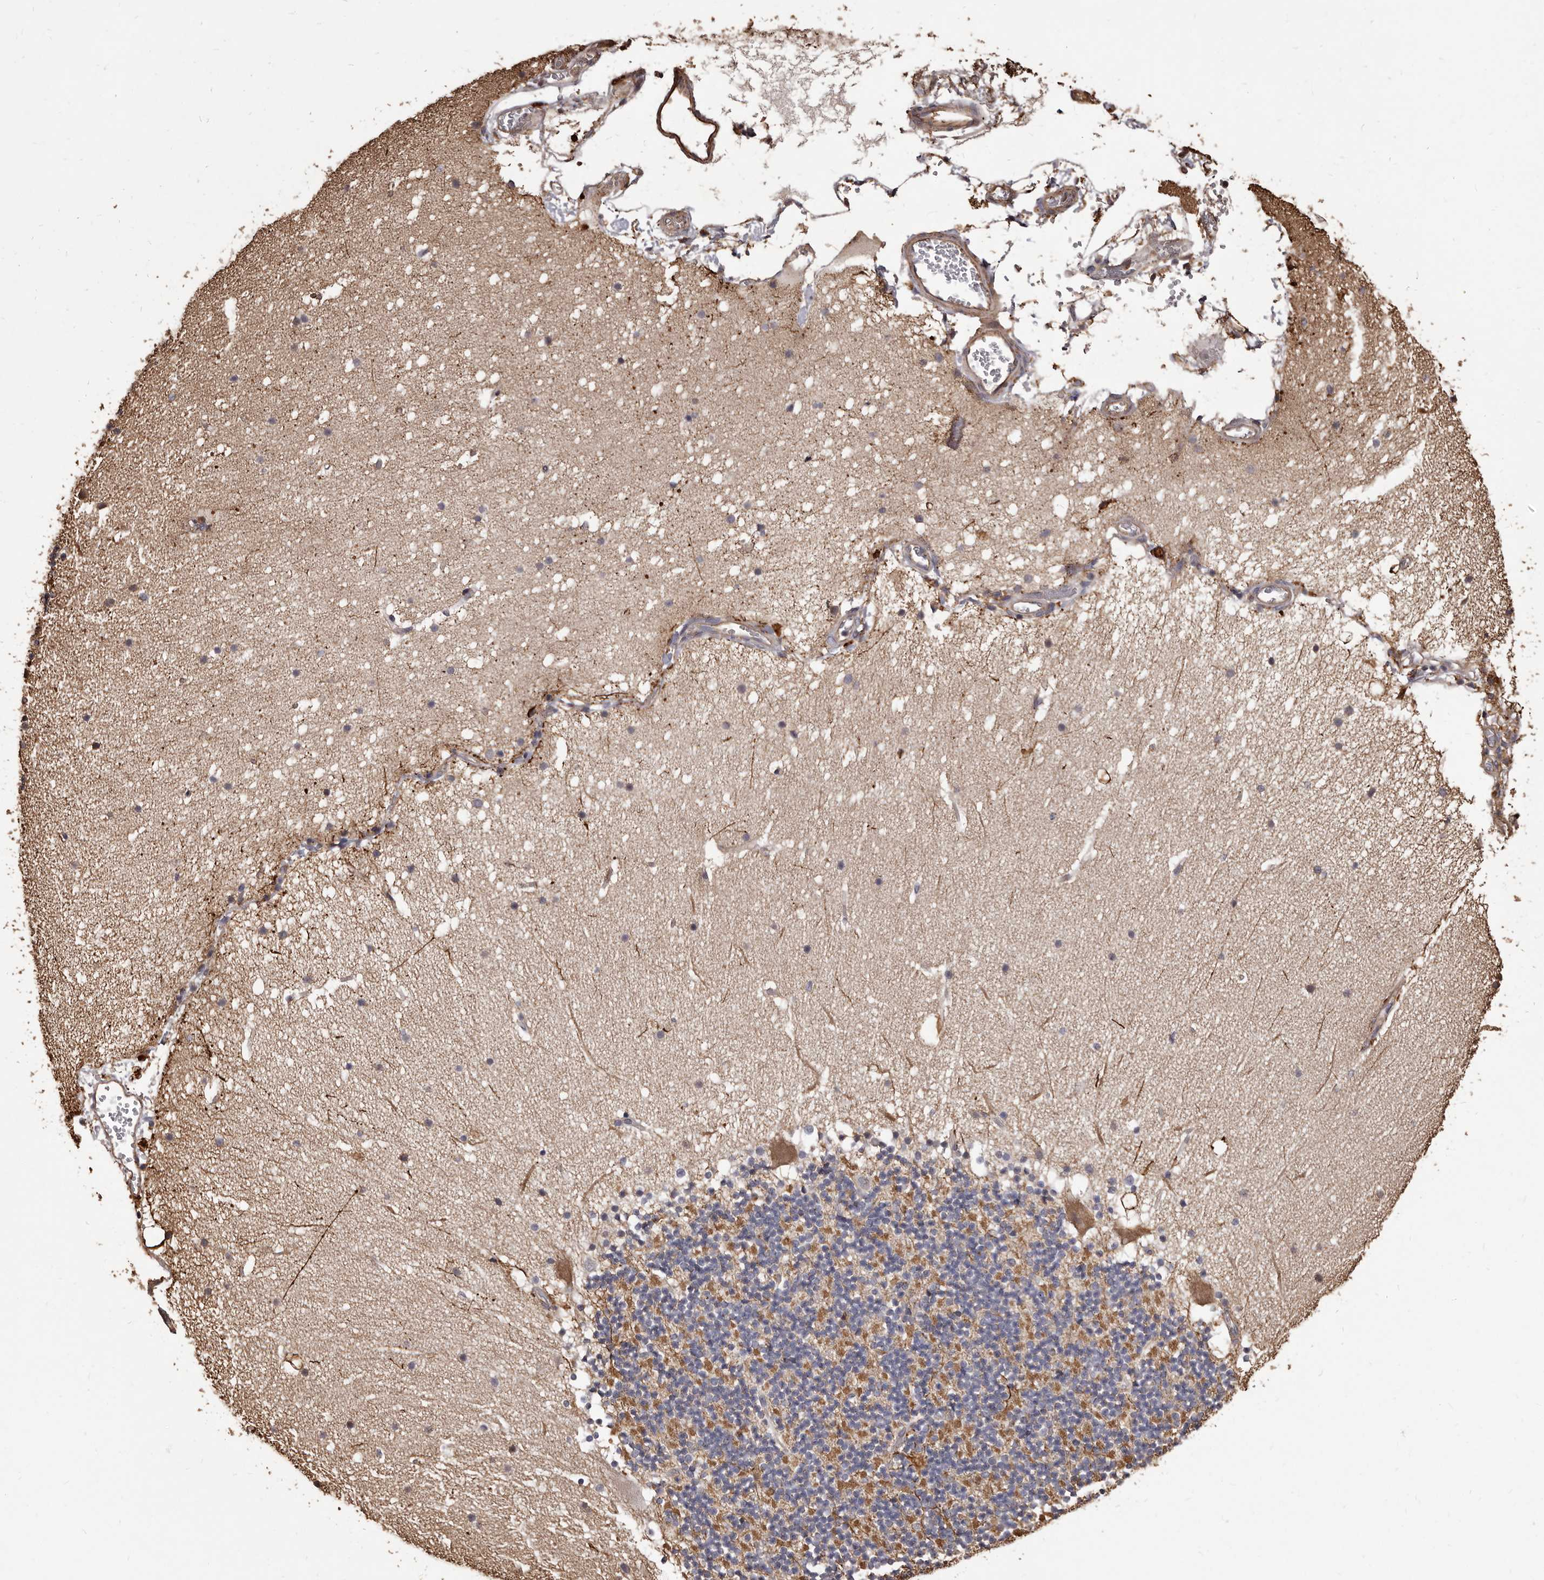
{"staining": {"intensity": "moderate", "quantity": "<25%", "location": "cytoplasmic/membranous"}, "tissue": "cerebellum", "cell_type": "Cells in granular layer", "image_type": "normal", "snomed": [{"axis": "morphology", "description": "Normal tissue, NOS"}, {"axis": "topography", "description": "Cerebellum"}], "caption": "Immunohistochemical staining of benign human cerebellum displays moderate cytoplasmic/membranous protein staining in about <25% of cells in granular layer.", "gene": "ALPK1", "patient": {"sex": "male", "age": 57}}